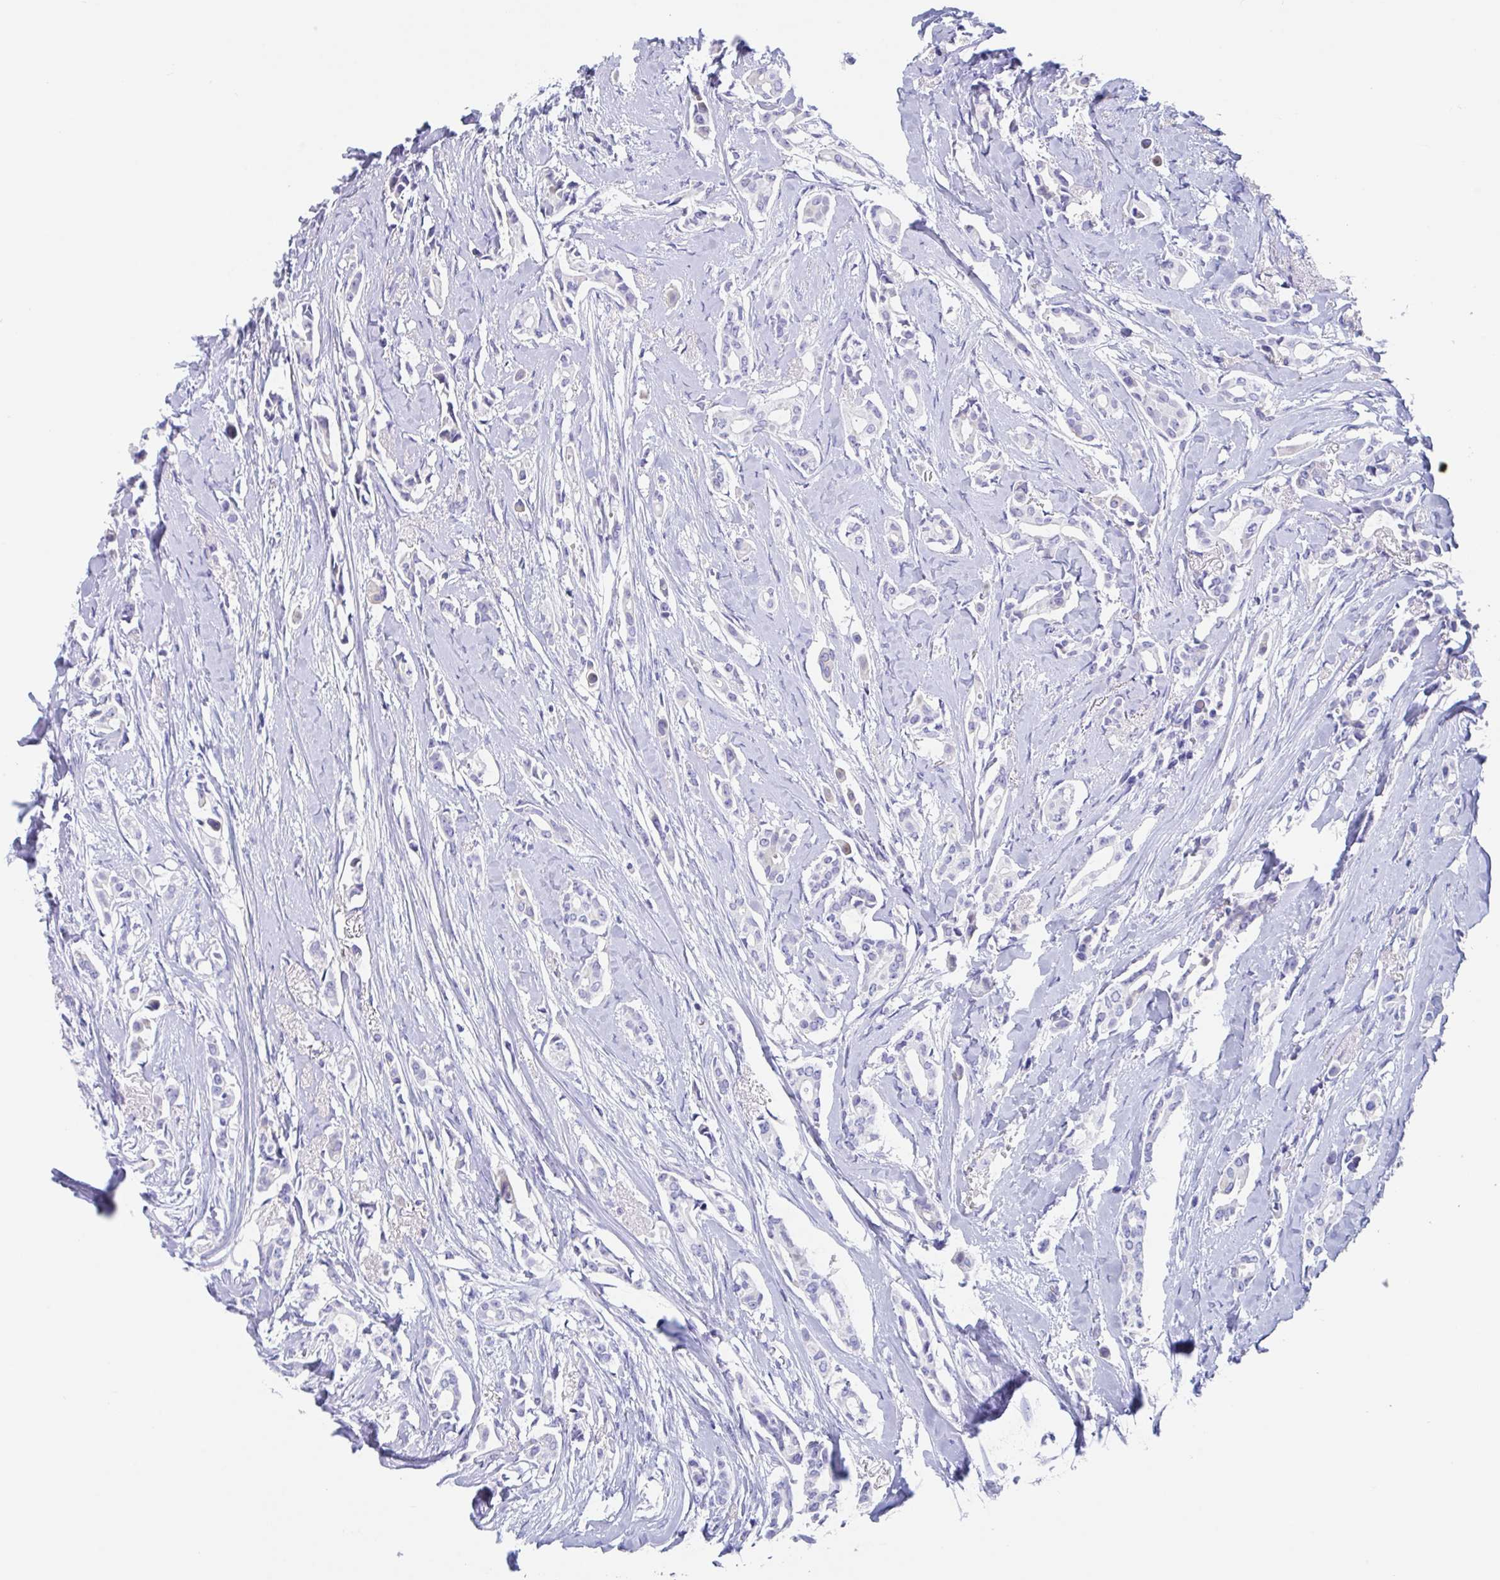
{"staining": {"intensity": "negative", "quantity": "none", "location": "none"}, "tissue": "breast cancer", "cell_type": "Tumor cells", "image_type": "cancer", "snomed": [{"axis": "morphology", "description": "Duct carcinoma"}, {"axis": "topography", "description": "Breast"}], "caption": "A high-resolution histopathology image shows IHC staining of breast intraductal carcinoma, which shows no significant expression in tumor cells. (DAB immunohistochemistry (IHC), high magnification).", "gene": "ZPBP", "patient": {"sex": "female", "age": 64}}